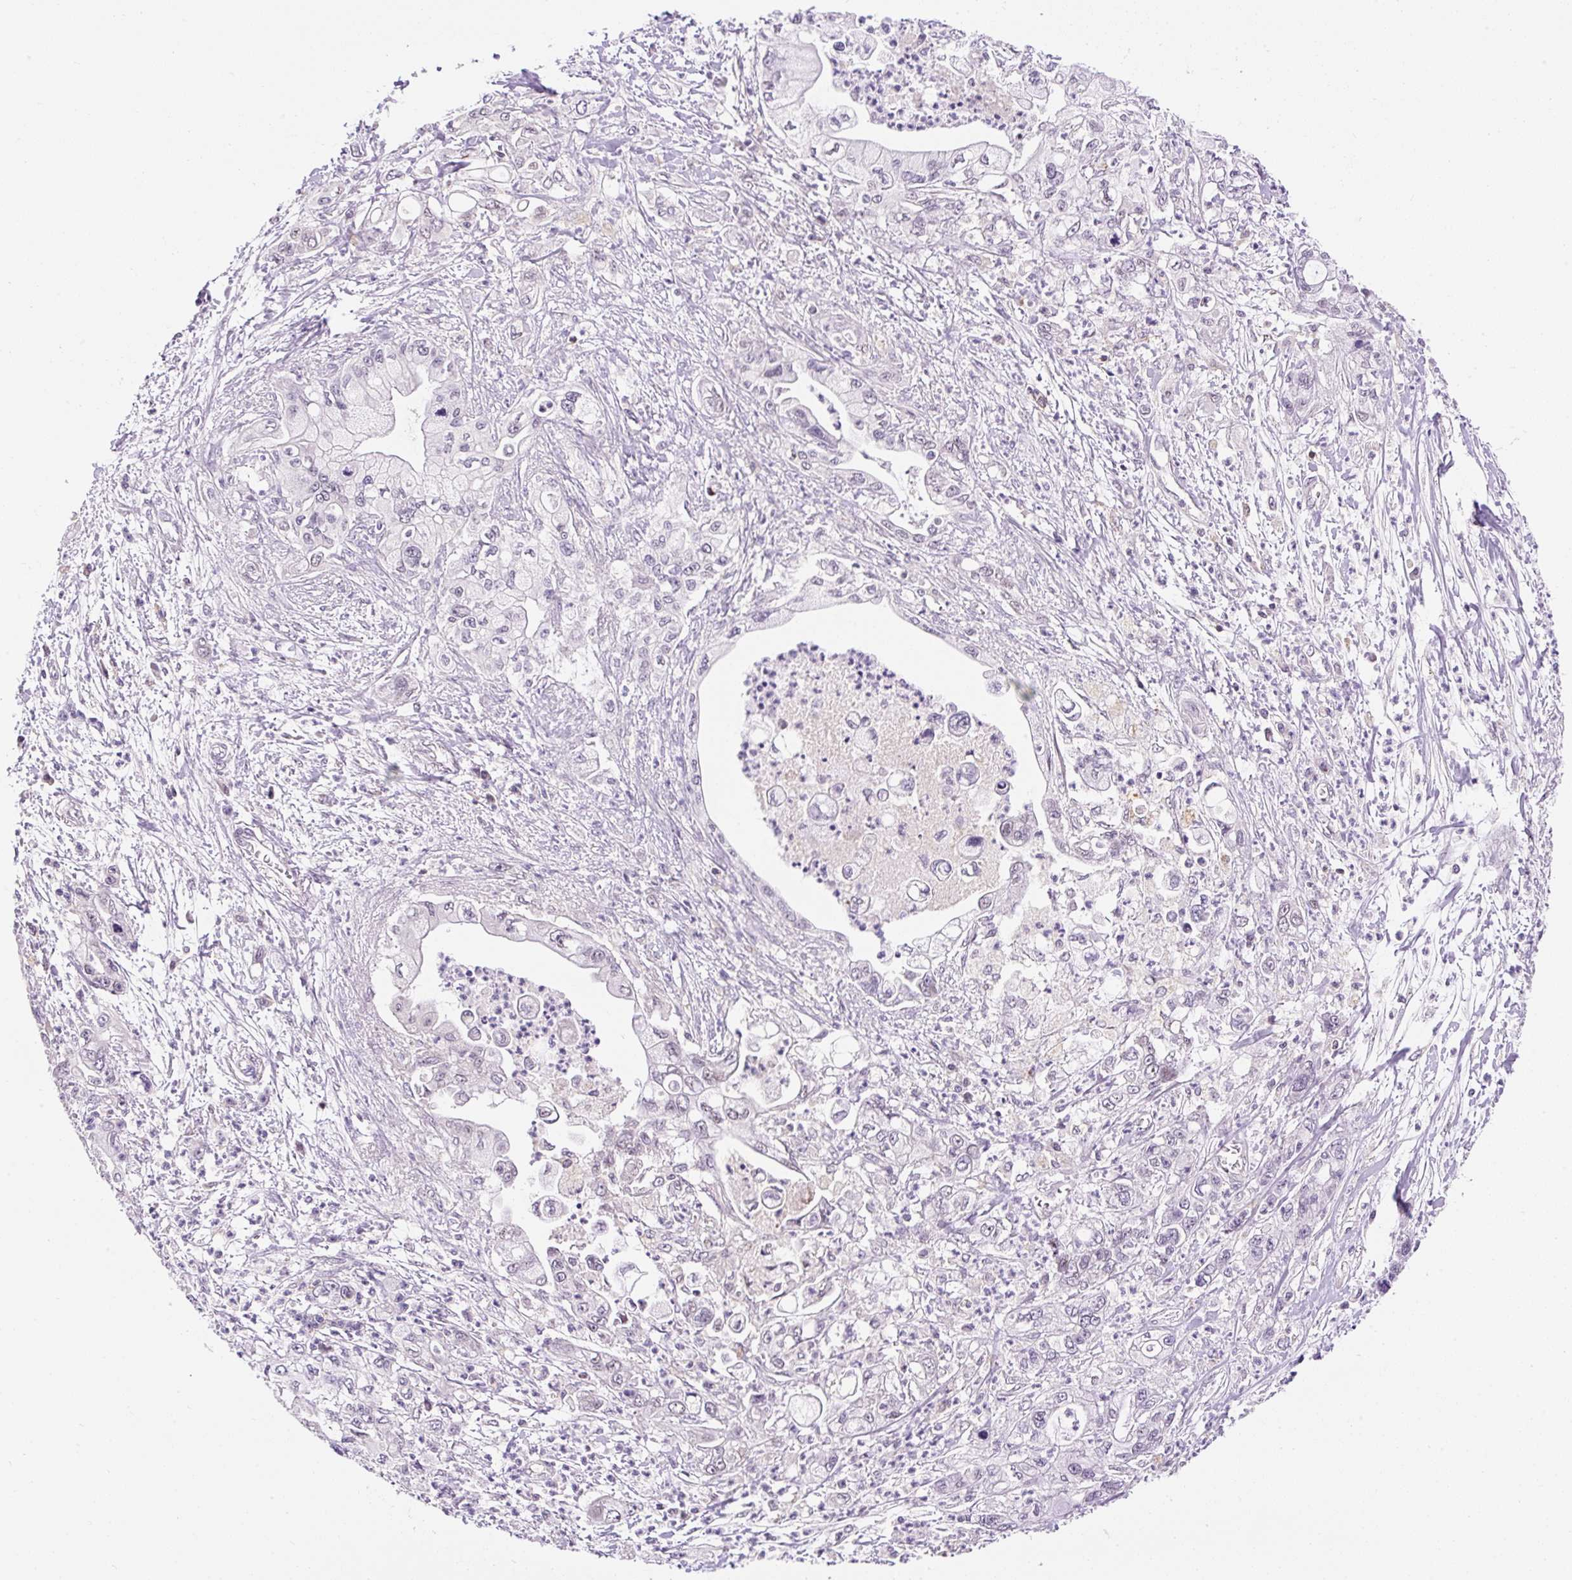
{"staining": {"intensity": "moderate", "quantity": "<25%", "location": "nuclear"}, "tissue": "pancreatic cancer", "cell_type": "Tumor cells", "image_type": "cancer", "snomed": [{"axis": "morphology", "description": "Adenocarcinoma, NOS"}, {"axis": "topography", "description": "Pancreas"}], "caption": "The image demonstrates immunohistochemical staining of pancreatic adenocarcinoma. There is moderate nuclear expression is identified in approximately <25% of tumor cells.", "gene": "CARD11", "patient": {"sex": "male", "age": 61}}